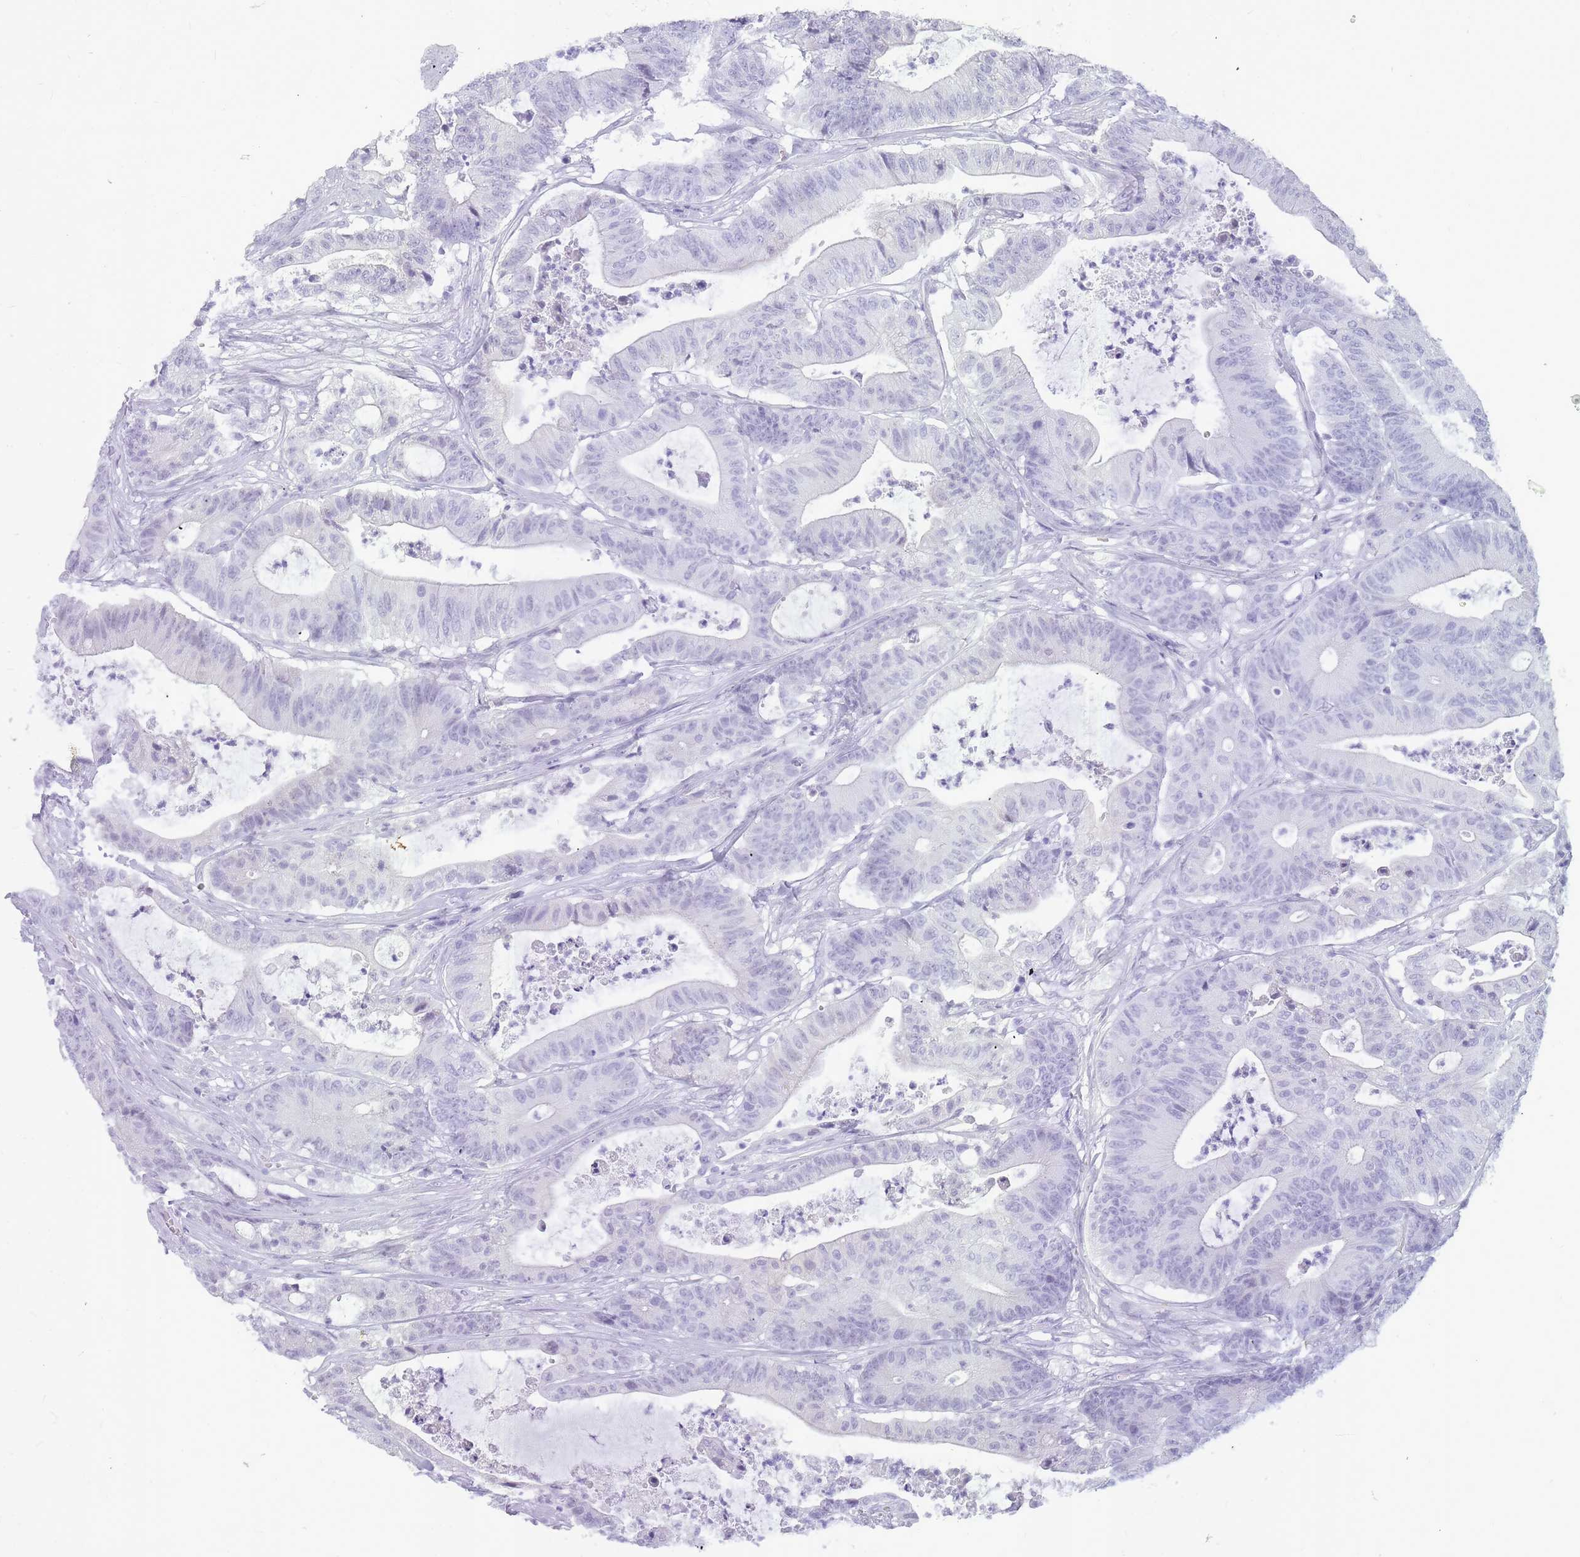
{"staining": {"intensity": "negative", "quantity": "none", "location": "none"}, "tissue": "colorectal cancer", "cell_type": "Tumor cells", "image_type": "cancer", "snomed": [{"axis": "morphology", "description": "Adenocarcinoma, NOS"}, {"axis": "topography", "description": "Colon"}], "caption": "IHC image of neoplastic tissue: colorectal adenocarcinoma stained with DAB (3,3'-diaminobenzidine) demonstrates no significant protein staining in tumor cells. Brightfield microscopy of immunohistochemistry (IHC) stained with DAB (3,3'-diaminobenzidine) (brown) and hematoxylin (blue), captured at high magnification.", "gene": "INS", "patient": {"sex": "female", "age": 84}}